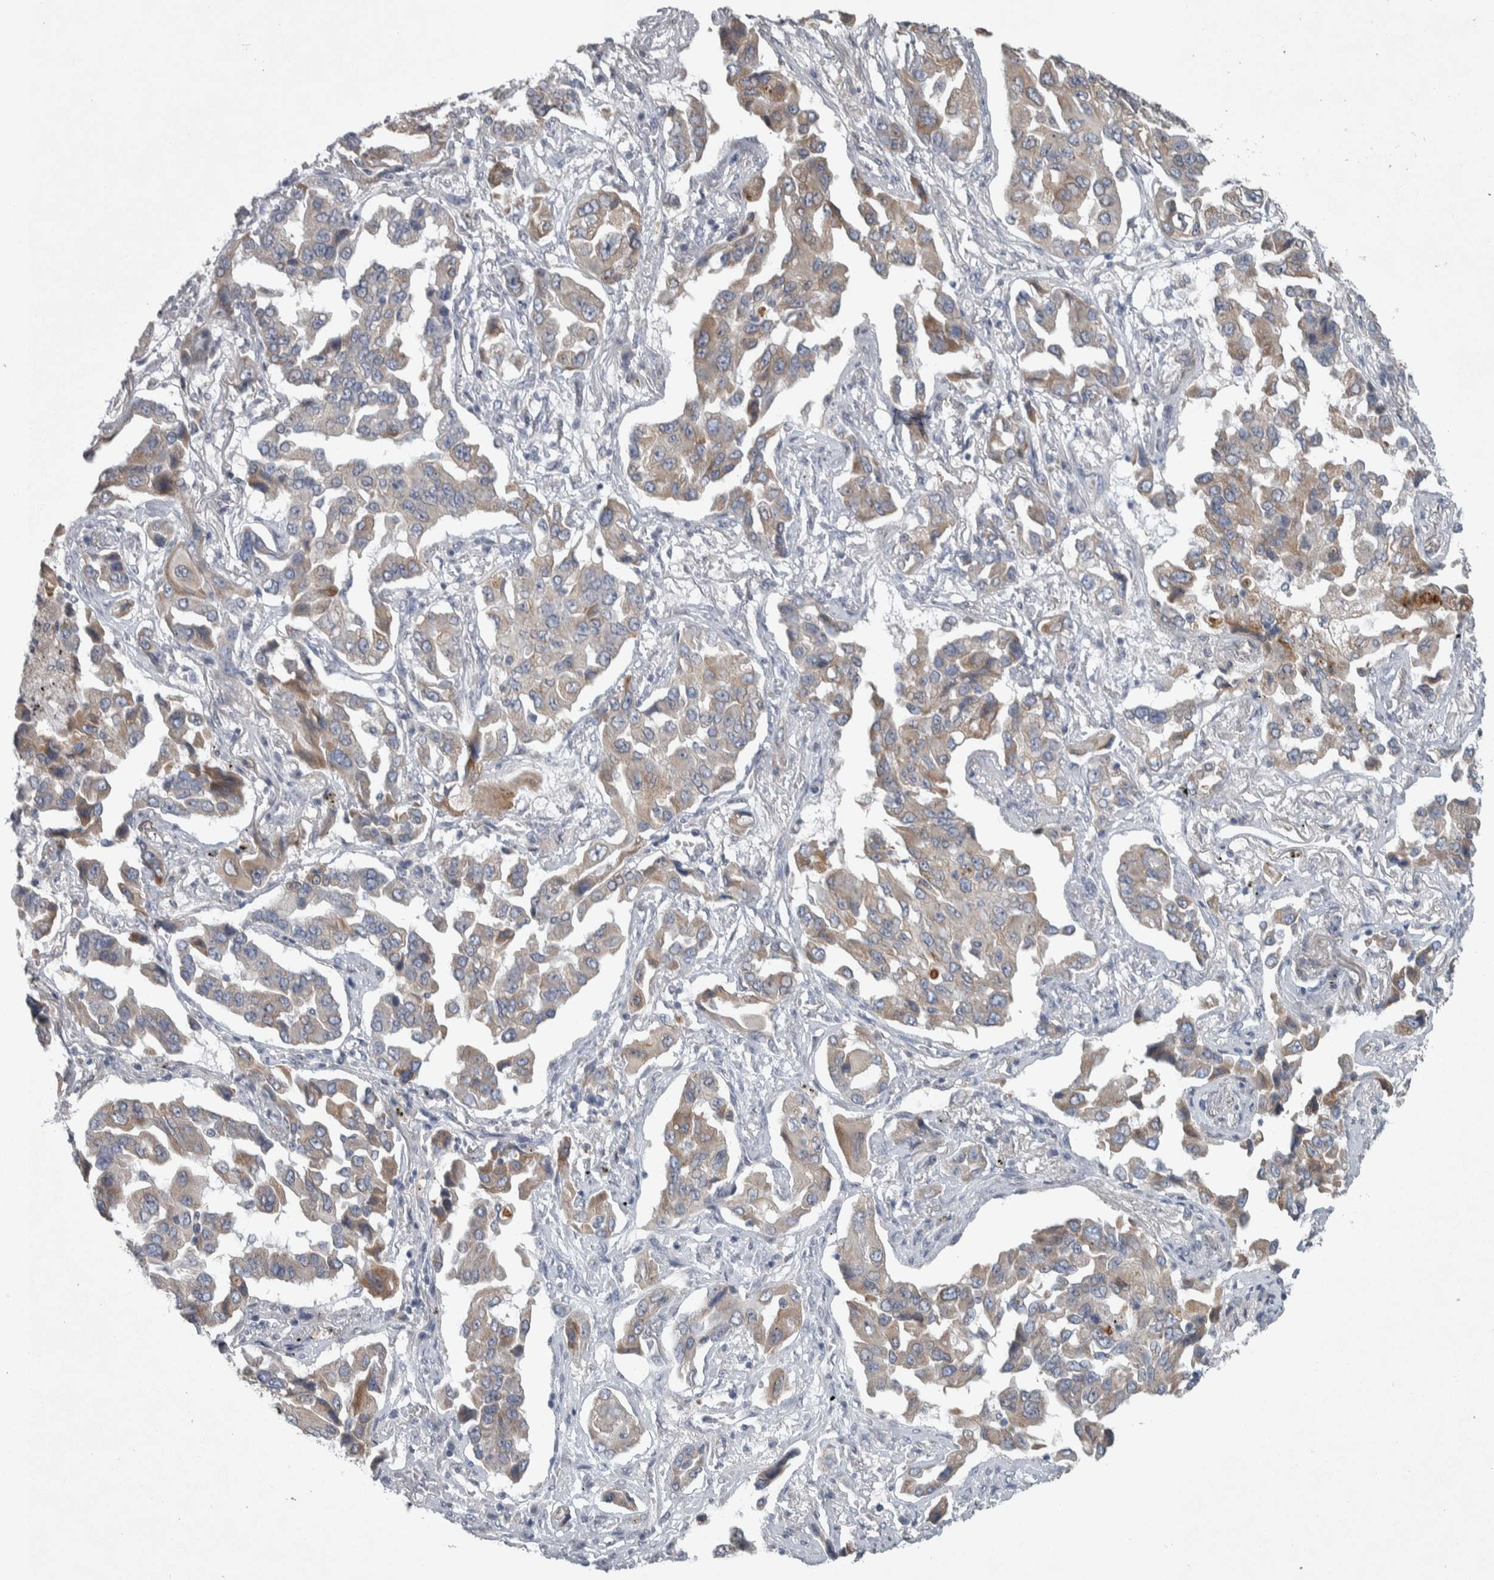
{"staining": {"intensity": "weak", "quantity": ">75%", "location": "cytoplasmic/membranous"}, "tissue": "lung cancer", "cell_type": "Tumor cells", "image_type": "cancer", "snomed": [{"axis": "morphology", "description": "Adenocarcinoma, NOS"}, {"axis": "topography", "description": "Lung"}], "caption": "Protein positivity by IHC reveals weak cytoplasmic/membranous expression in about >75% of tumor cells in lung cancer (adenocarcinoma). (DAB (3,3'-diaminobenzidine) = brown stain, brightfield microscopy at high magnification).", "gene": "SIGMAR1", "patient": {"sex": "female", "age": 65}}